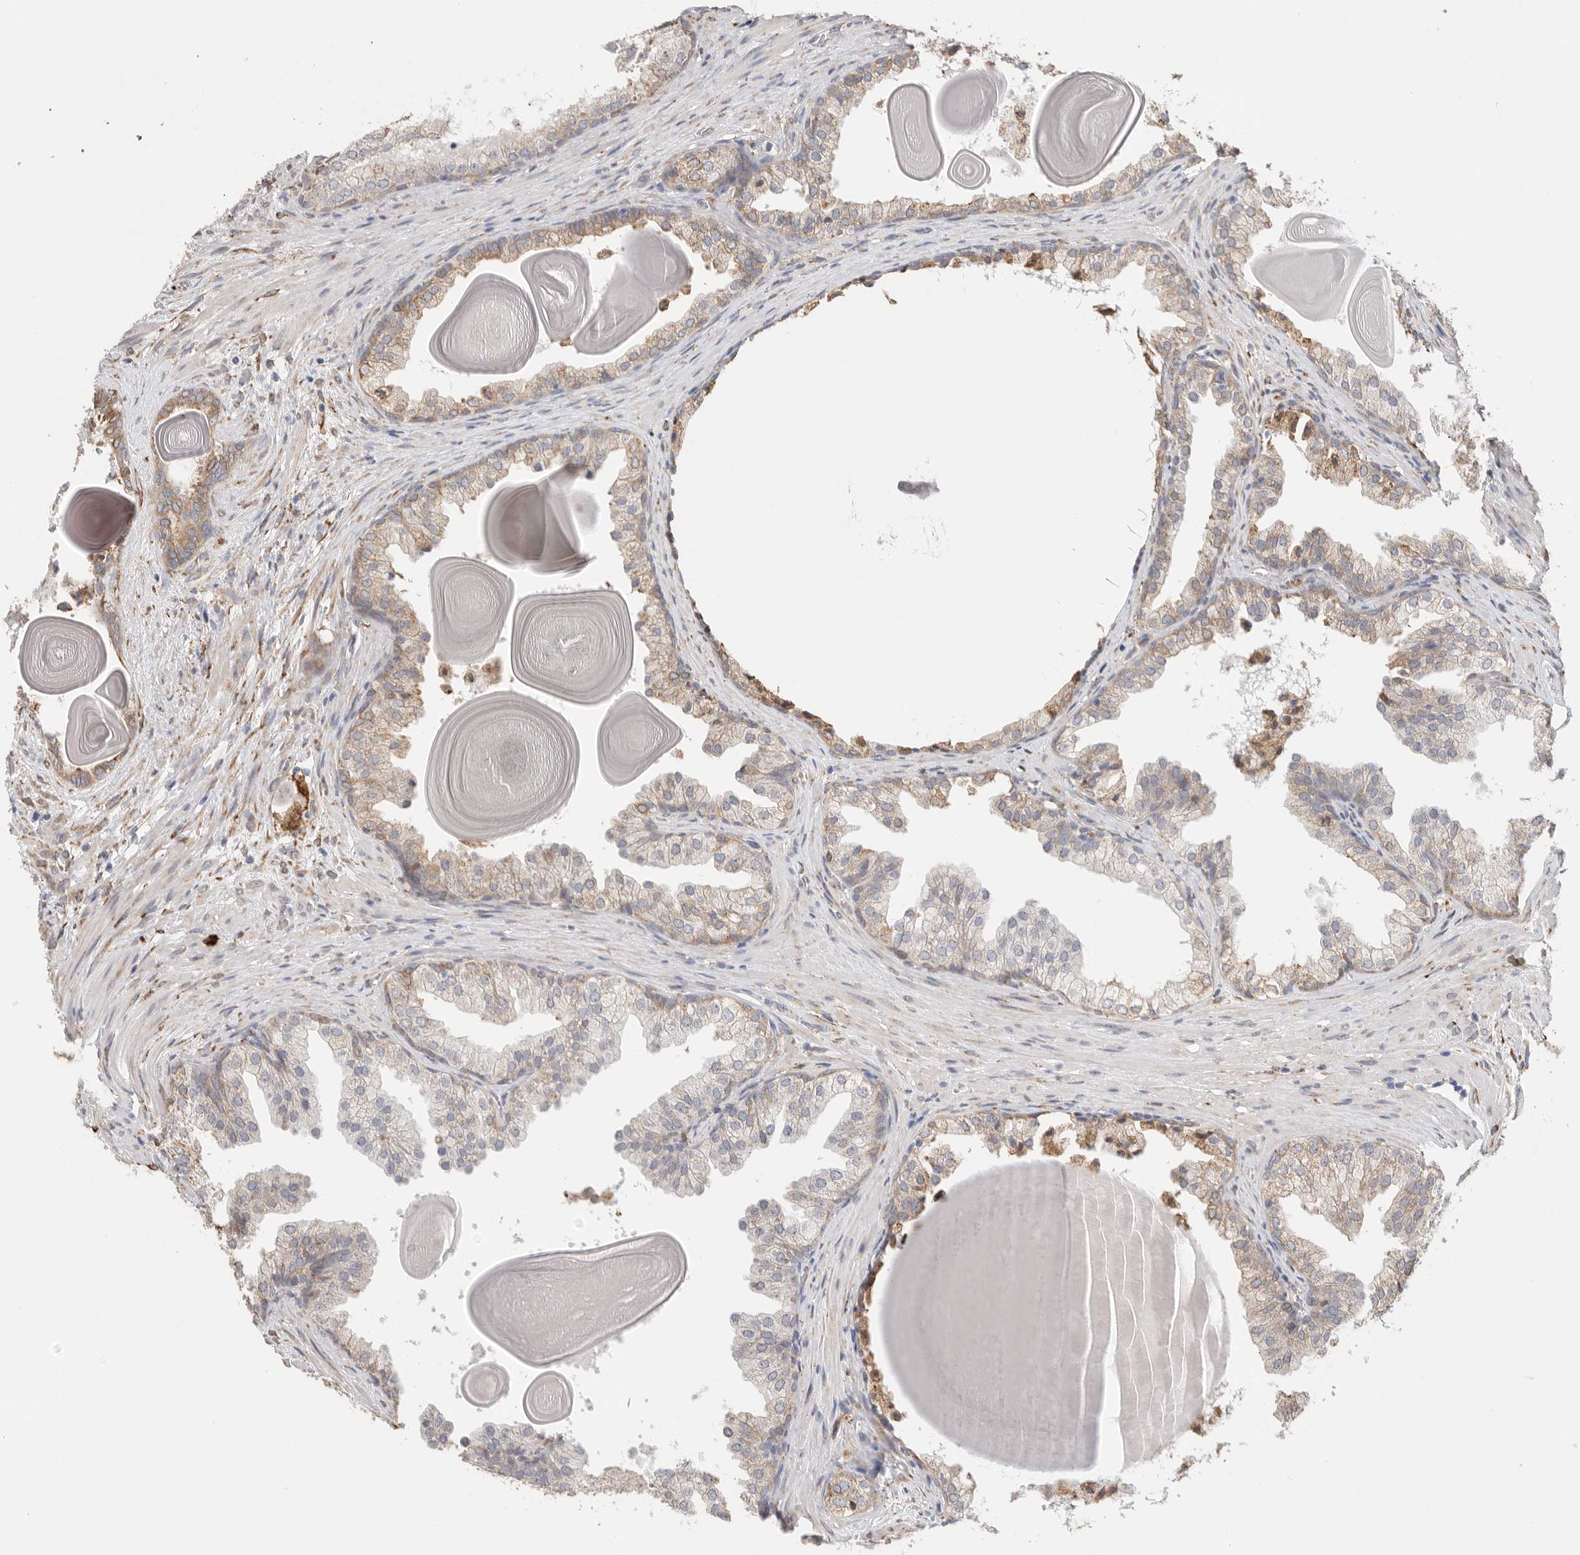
{"staining": {"intensity": "moderate", "quantity": "25%-75%", "location": "cytoplasmic/membranous"}, "tissue": "prostate", "cell_type": "Glandular cells", "image_type": "normal", "snomed": [{"axis": "morphology", "description": "Normal tissue, NOS"}, {"axis": "topography", "description": "Prostate"}], "caption": "Protein expression by immunohistochemistry demonstrates moderate cytoplasmic/membranous positivity in approximately 25%-75% of glandular cells in normal prostate.", "gene": "BLOC1S5", "patient": {"sex": "male", "age": 48}}